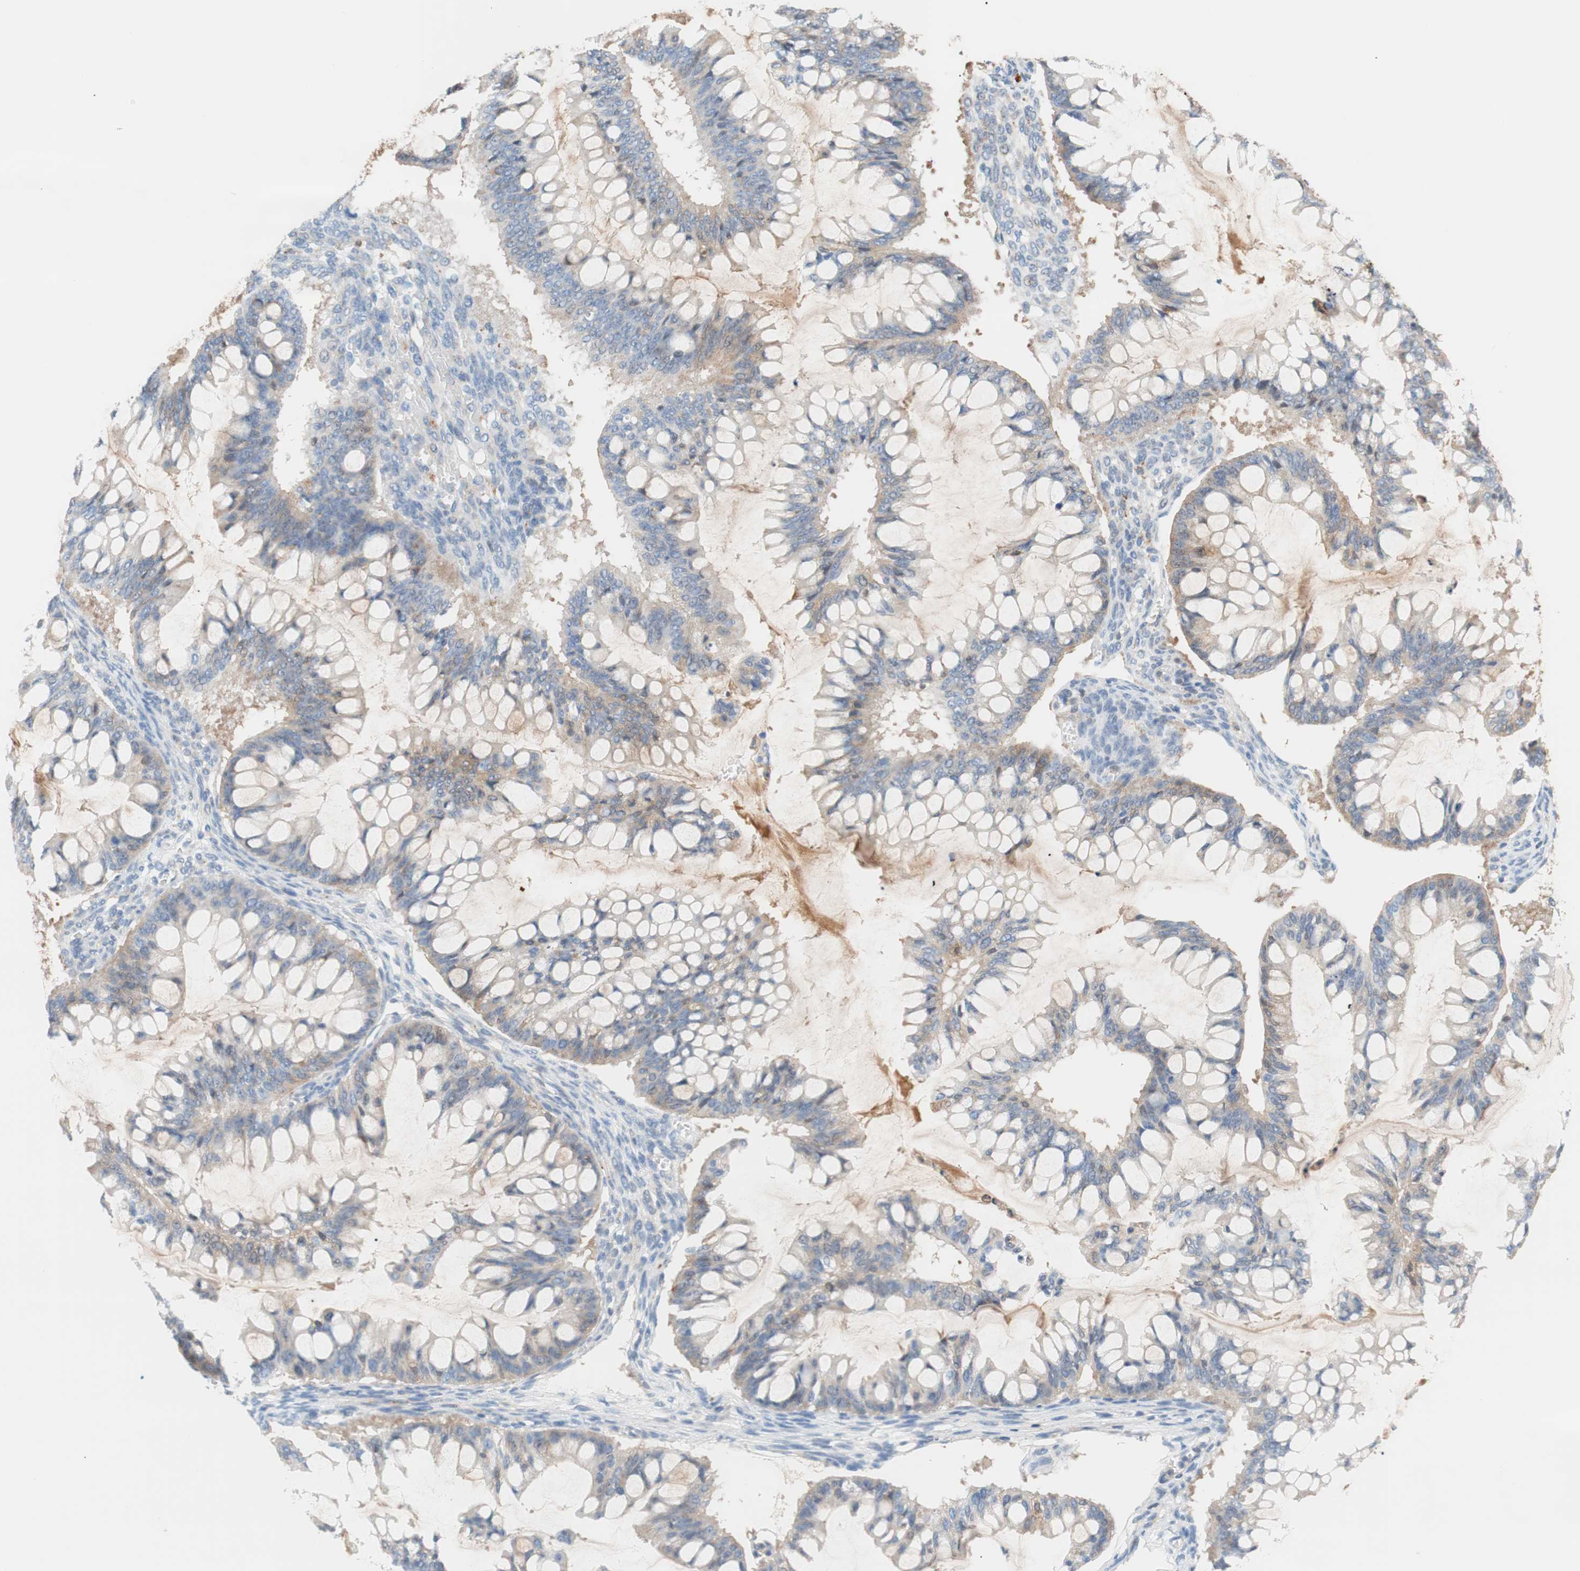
{"staining": {"intensity": "weak", "quantity": "25%-75%", "location": "cytoplasmic/membranous"}, "tissue": "ovarian cancer", "cell_type": "Tumor cells", "image_type": "cancer", "snomed": [{"axis": "morphology", "description": "Cystadenocarcinoma, mucinous, NOS"}, {"axis": "topography", "description": "Ovary"}], "caption": "IHC micrograph of human ovarian cancer stained for a protein (brown), which shows low levels of weak cytoplasmic/membranous expression in about 25%-75% of tumor cells.", "gene": "RBP4", "patient": {"sex": "female", "age": 73}}